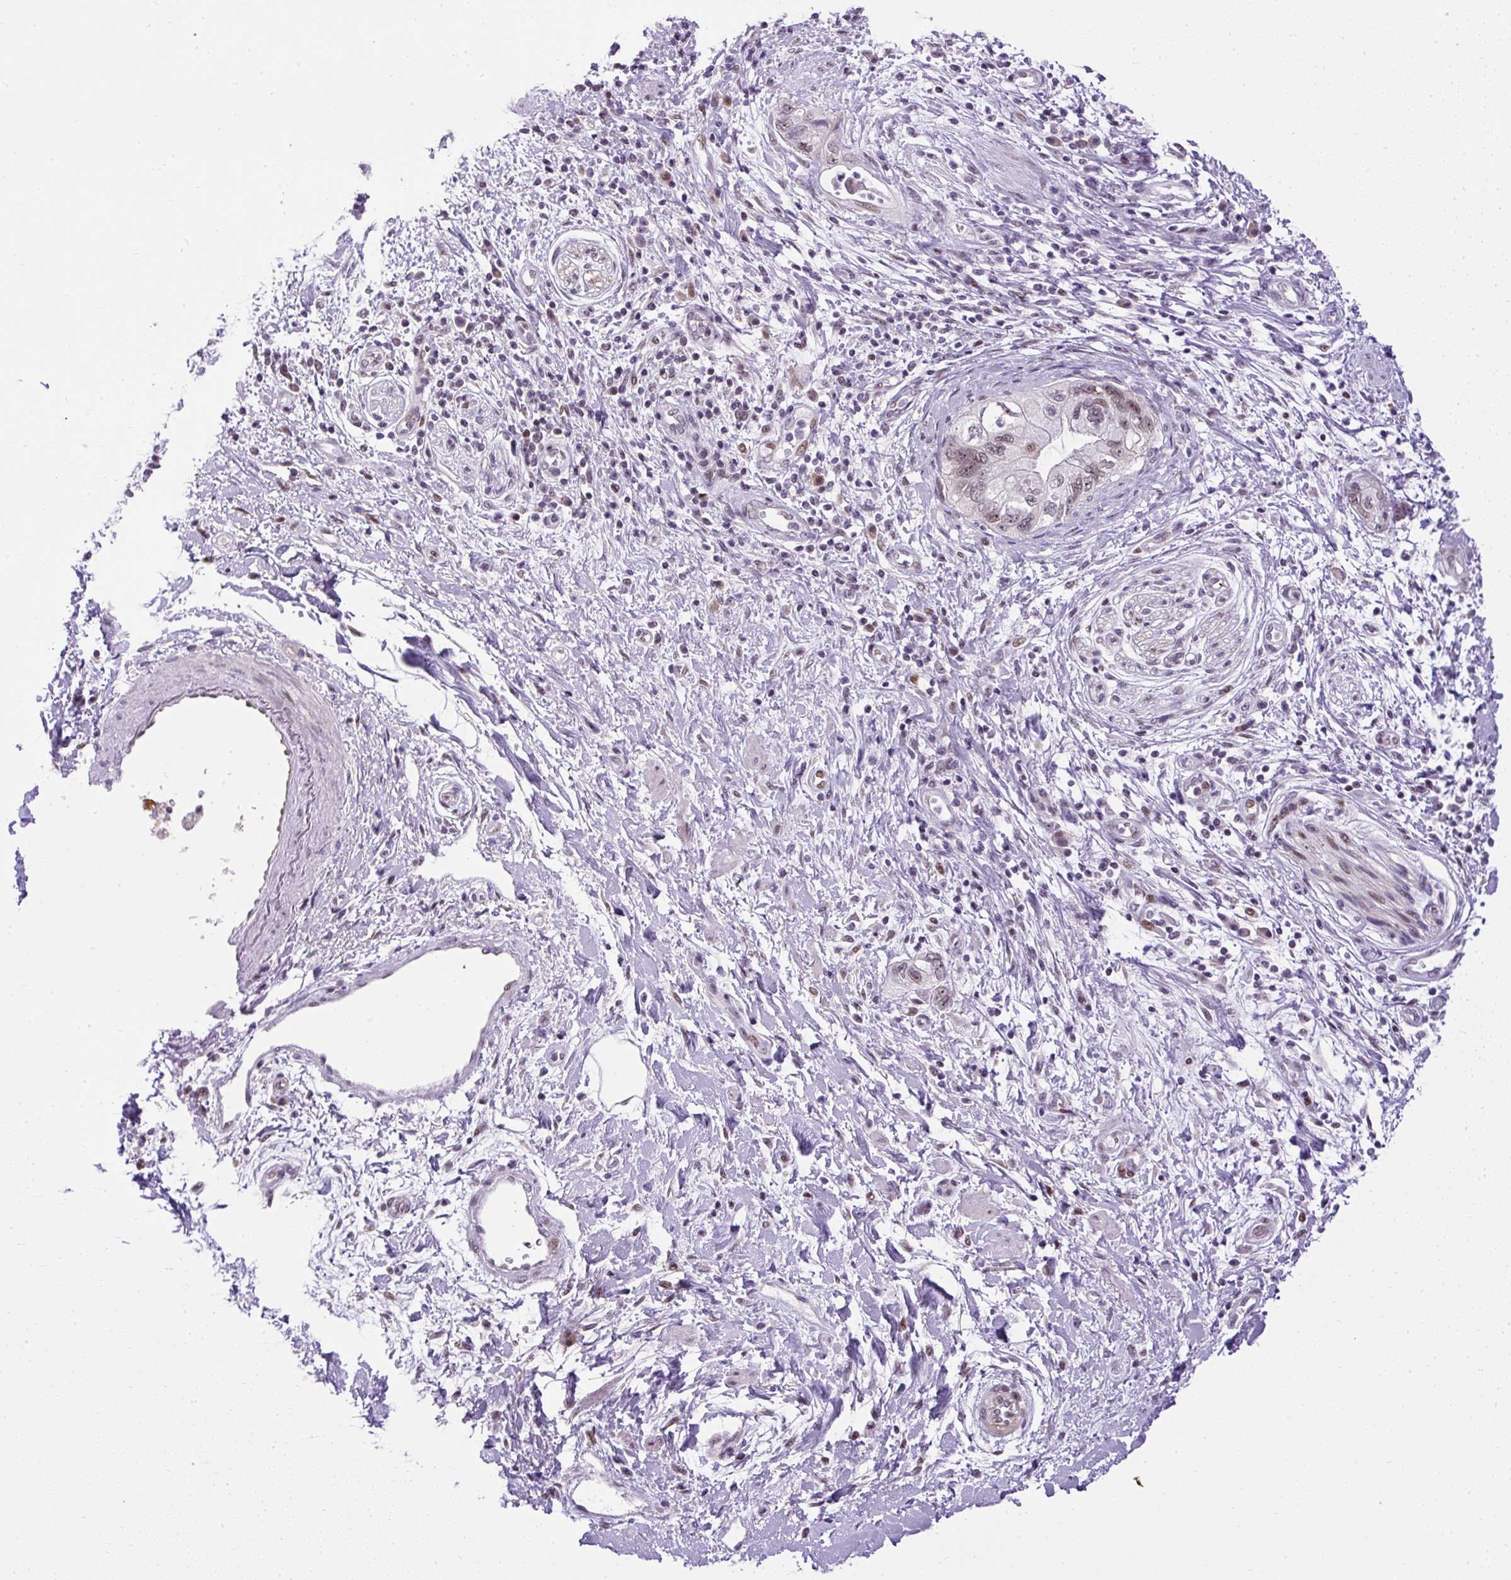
{"staining": {"intensity": "moderate", "quantity": ">75%", "location": "nuclear"}, "tissue": "pancreatic cancer", "cell_type": "Tumor cells", "image_type": "cancer", "snomed": [{"axis": "morphology", "description": "Adenocarcinoma, NOS"}, {"axis": "topography", "description": "Pancreas"}], "caption": "Protein analysis of pancreatic adenocarcinoma tissue displays moderate nuclear positivity in approximately >75% of tumor cells.", "gene": "ARHGEF18", "patient": {"sex": "female", "age": 73}}